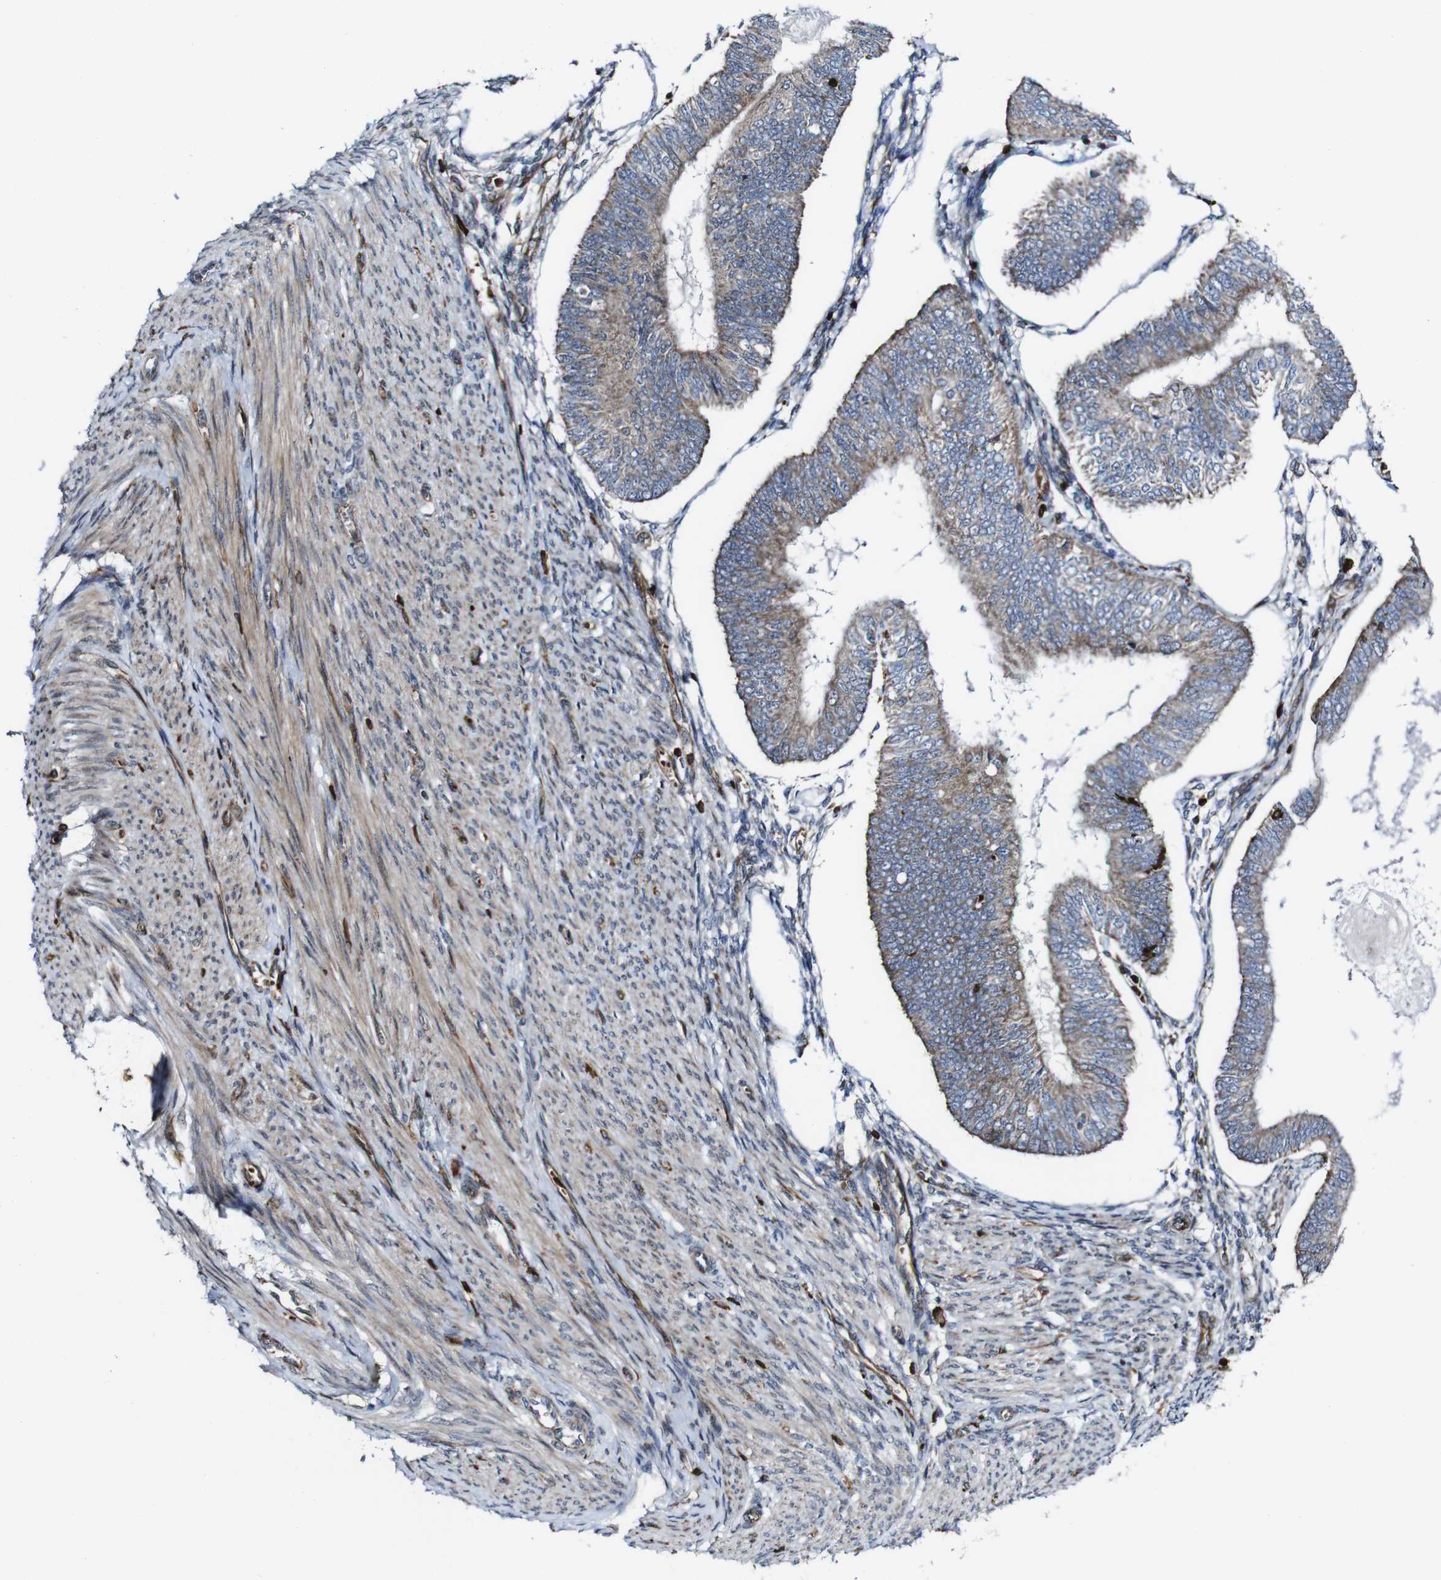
{"staining": {"intensity": "weak", "quantity": ">75%", "location": "cytoplasmic/membranous"}, "tissue": "endometrial cancer", "cell_type": "Tumor cells", "image_type": "cancer", "snomed": [{"axis": "morphology", "description": "Adenocarcinoma, NOS"}, {"axis": "topography", "description": "Endometrium"}], "caption": "This is an image of IHC staining of adenocarcinoma (endometrial), which shows weak expression in the cytoplasmic/membranous of tumor cells.", "gene": "JAK2", "patient": {"sex": "female", "age": 58}}